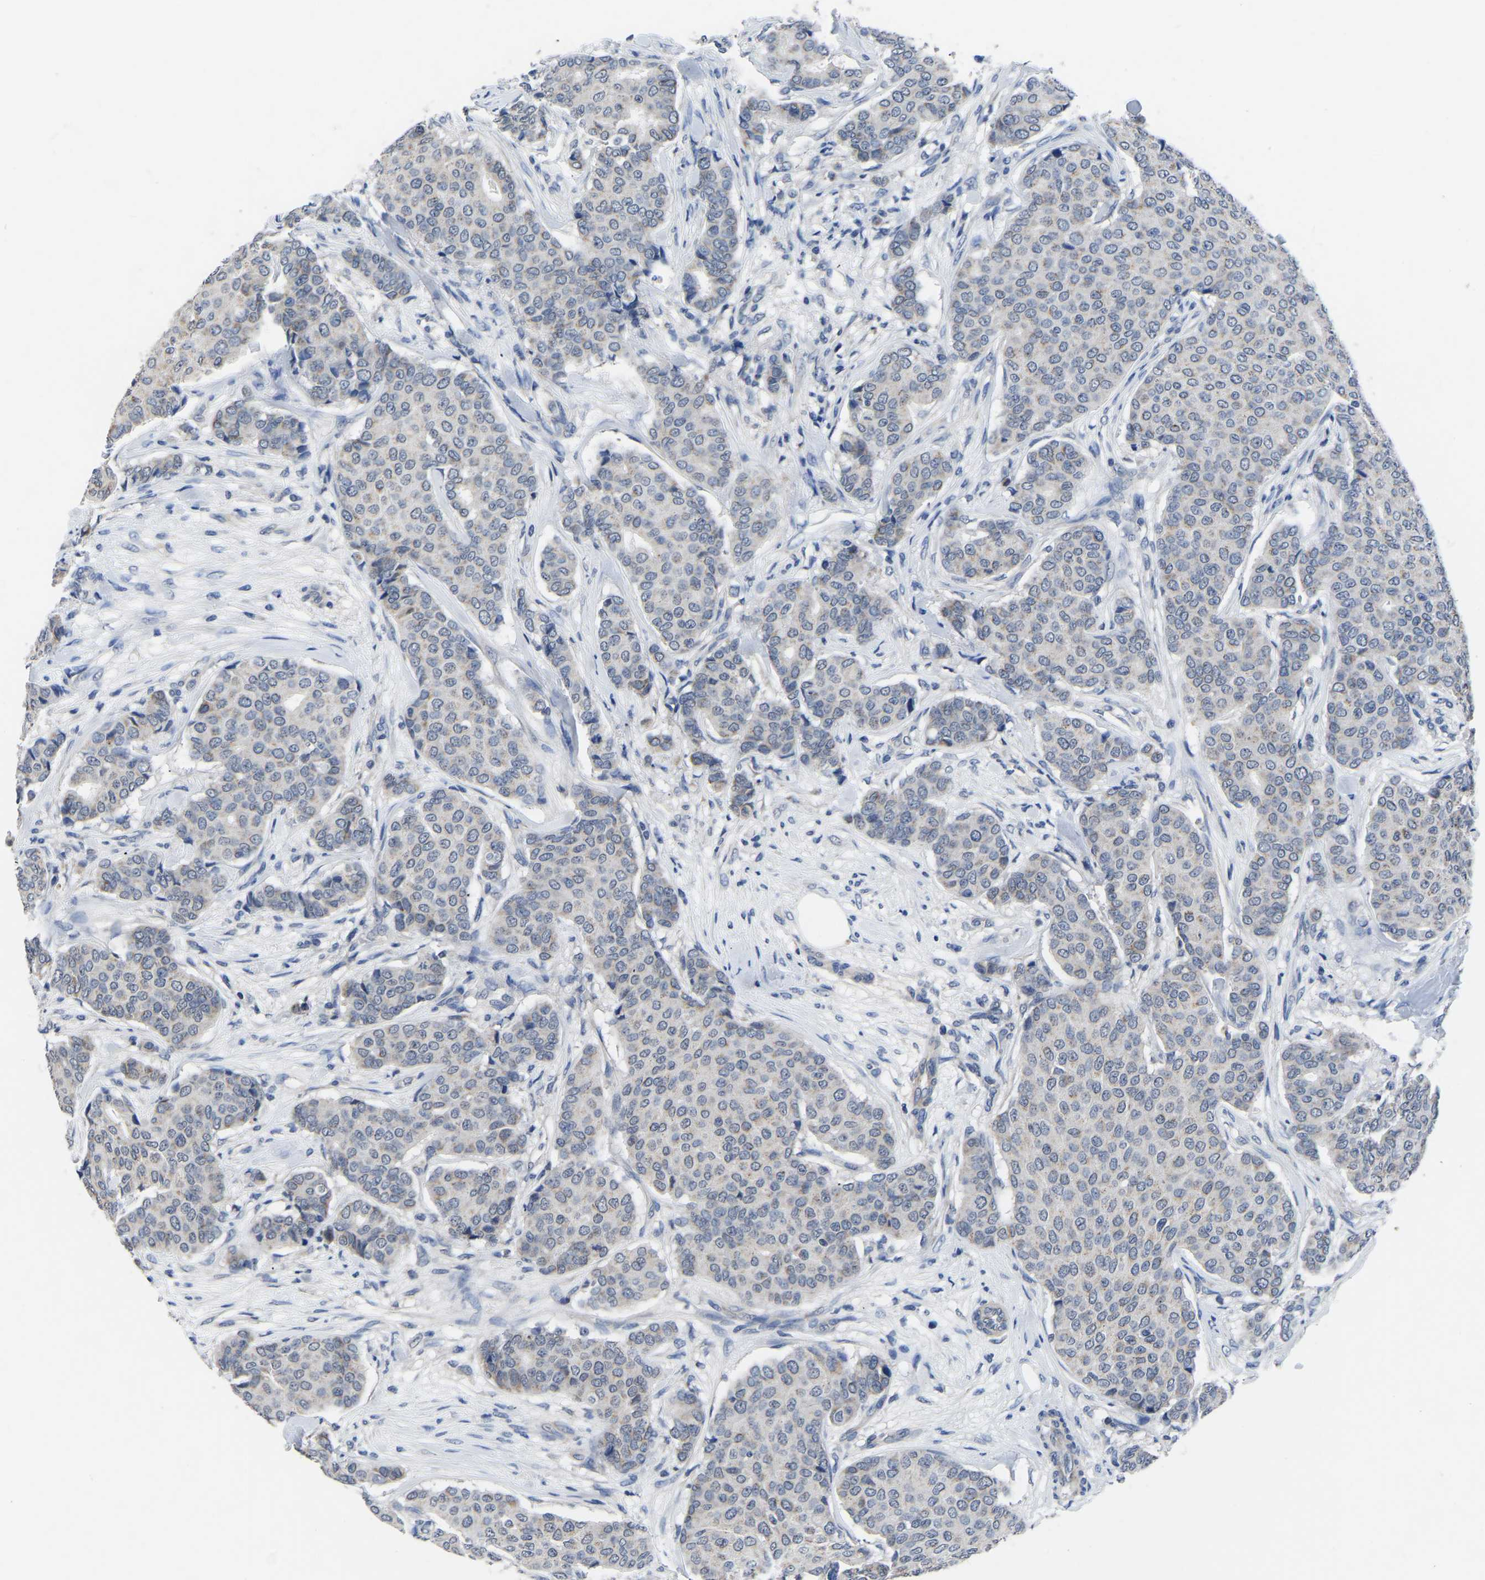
{"staining": {"intensity": "weak", "quantity": "<25%", "location": "cytoplasmic/membranous"}, "tissue": "breast cancer", "cell_type": "Tumor cells", "image_type": "cancer", "snomed": [{"axis": "morphology", "description": "Duct carcinoma"}, {"axis": "topography", "description": "Breast"}], "caption": "Breast cancer was stained to show a protein in brown. There is no significant positivity in tumor cells.", "gene": "FGD5", "patient": {"sex": "female", "age": 75}}